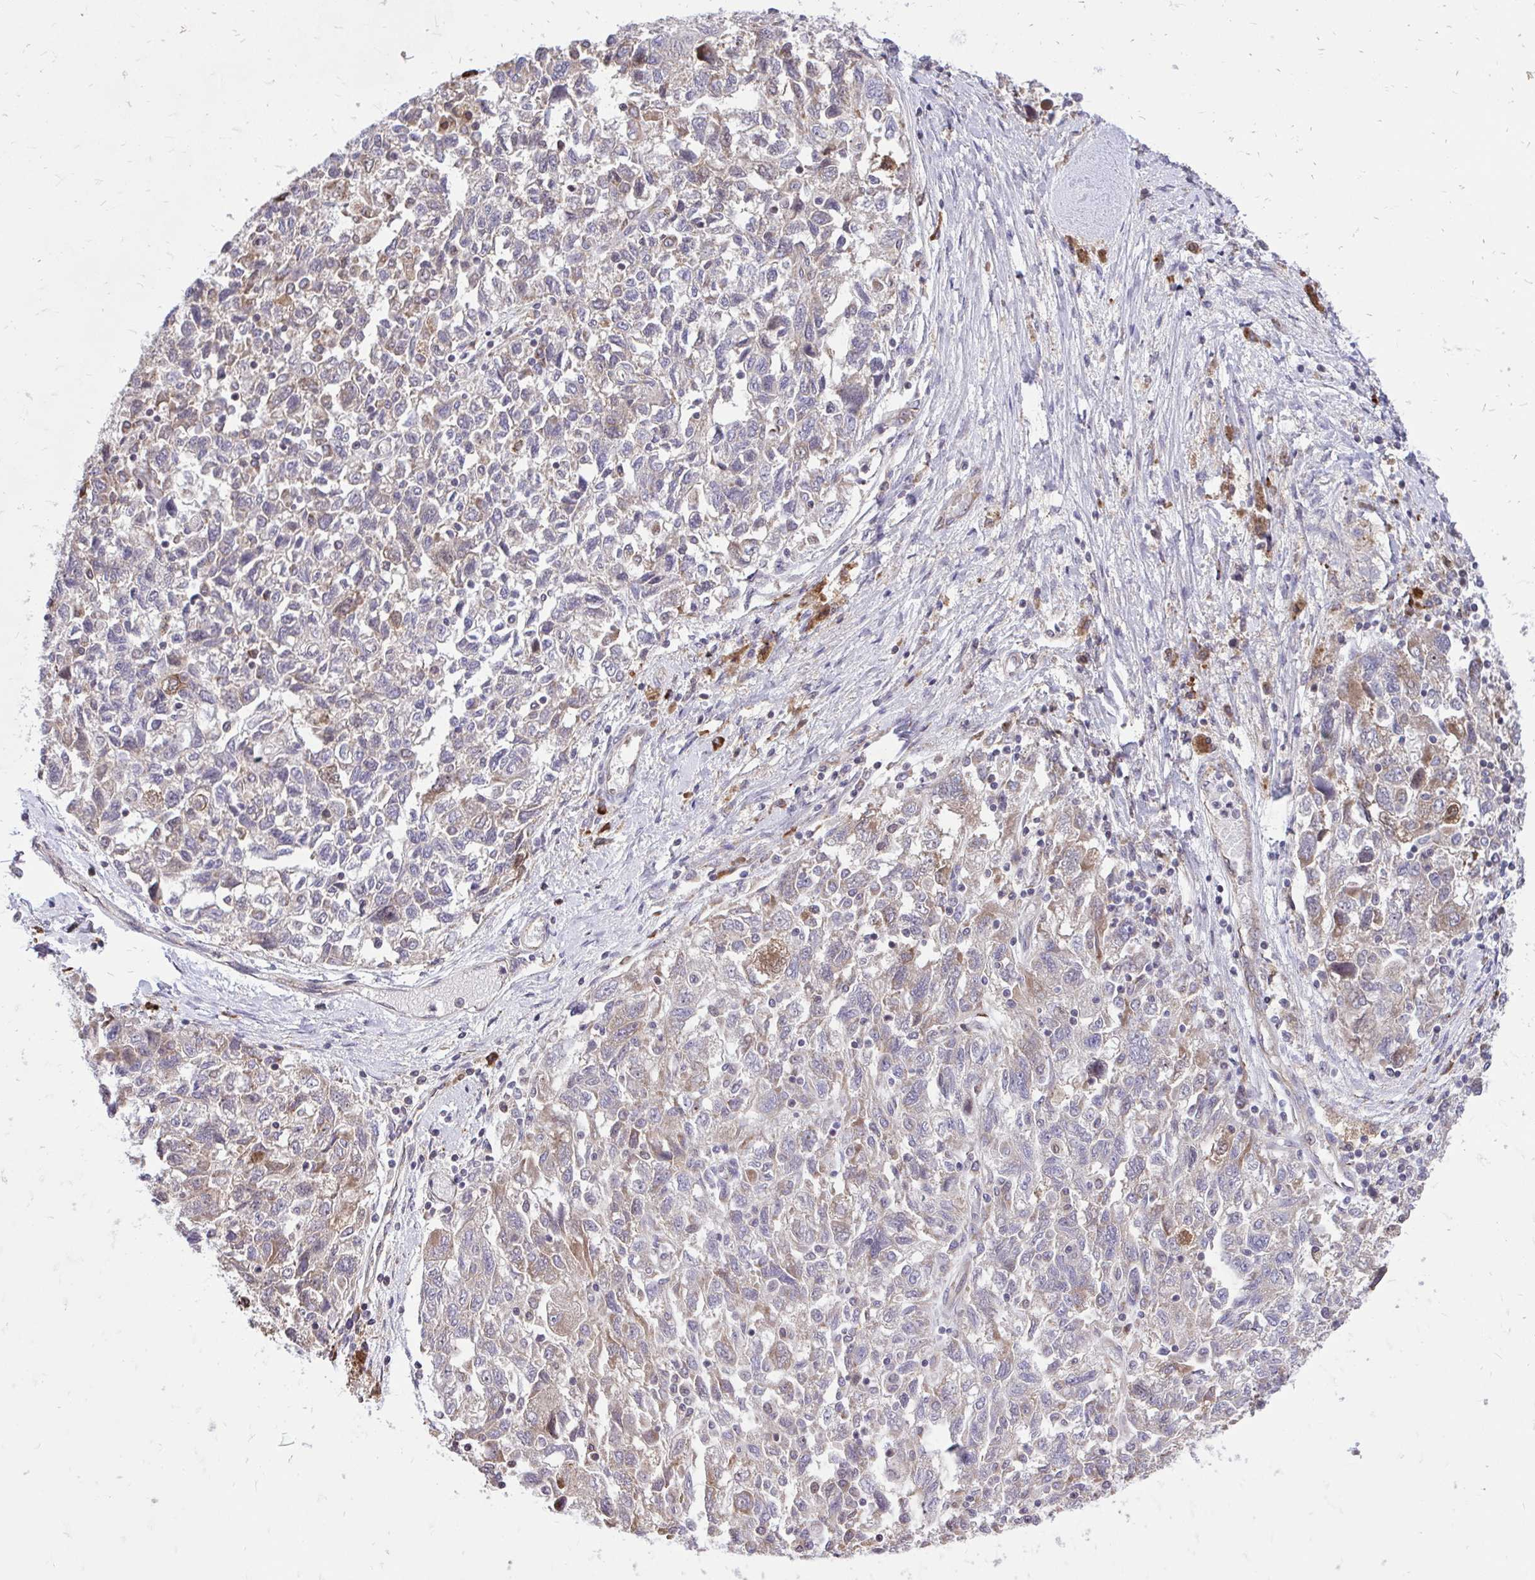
{"staining": {"intensity": "weak", "quantity": "25%-75%", "location": "cytoplasmic/membranous"}, "tissue": "ovarian cancer", "cell_type": "Tumor cells", "image_type": "cancer", "snomed": [{"axis": "morphology", "description": "Carcinoma, NOS"}, {"axis": "morphology", "description": "Cystadenocarcinoma, serous, NOS"}, {"axis": "topography", "description": "Ovary"}], "caption": "IHC (DAB) staining of ovarian cancer demonstrates weak cytoplasmic/membranous protein expression in approximately 25%-75% of tumor cells.", "gene": "METTL9", "patient": {"sex": "female", "age": 69}}